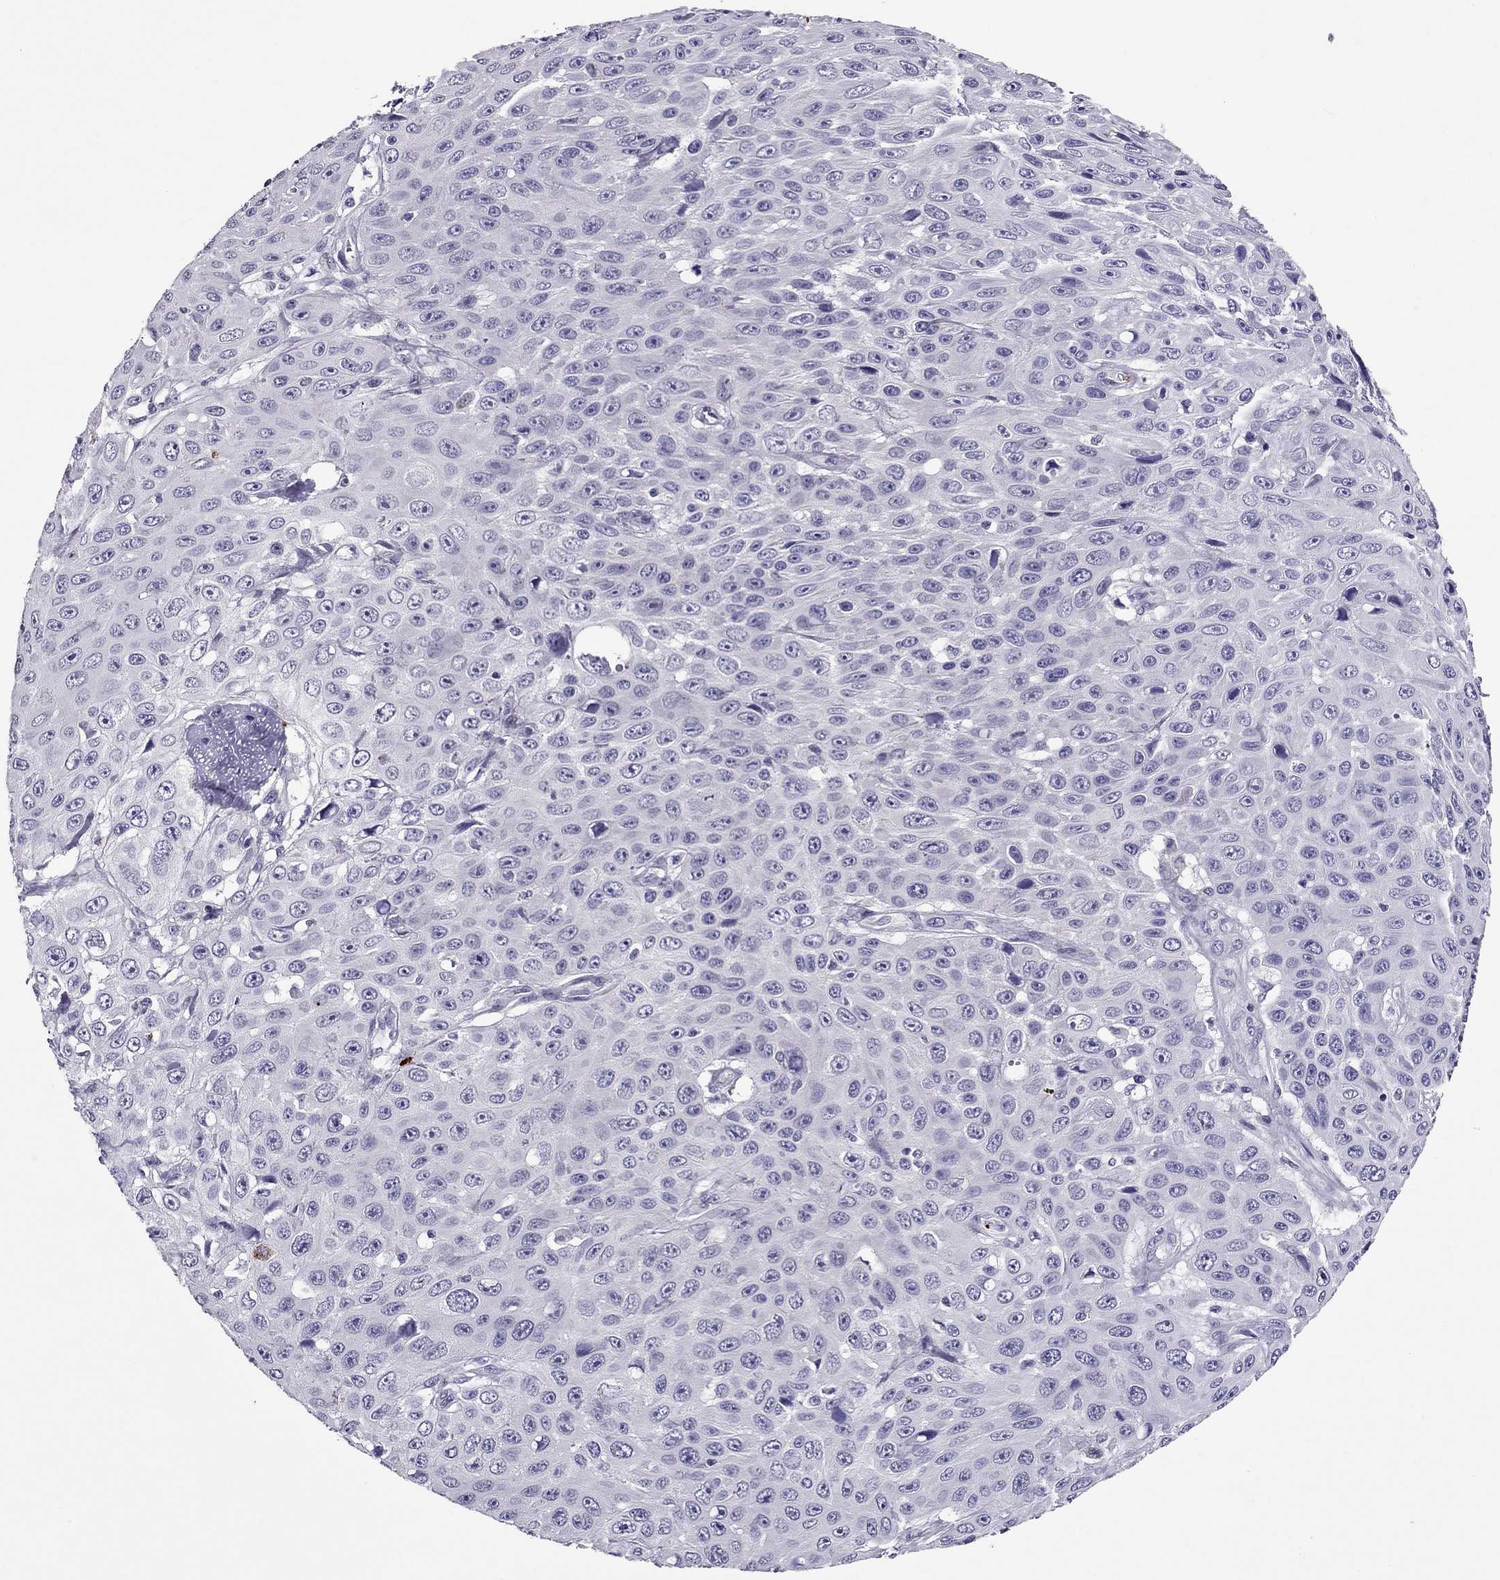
{"staining": {"intensity": "negative", "quantity": "none", "location": "none"}, "tissue": "skin cancer", "cell_type": "Tumor cells", "image_type": "cancer", "snomed": [{"axis": "morphology", "description": "Squamous cell carcinoma, NOS"}, {"axis": "topography", "description": "Skin"}], "caption": "High magnification brightfield microscopy of squamous cell carcinoma (skin) stained with DAB (brown) and counterstained with hematoxylin (blue): tumor cells show no significant positivity.", "gene": "CCL27", "patient": {"sex": "male", "age": 82}}